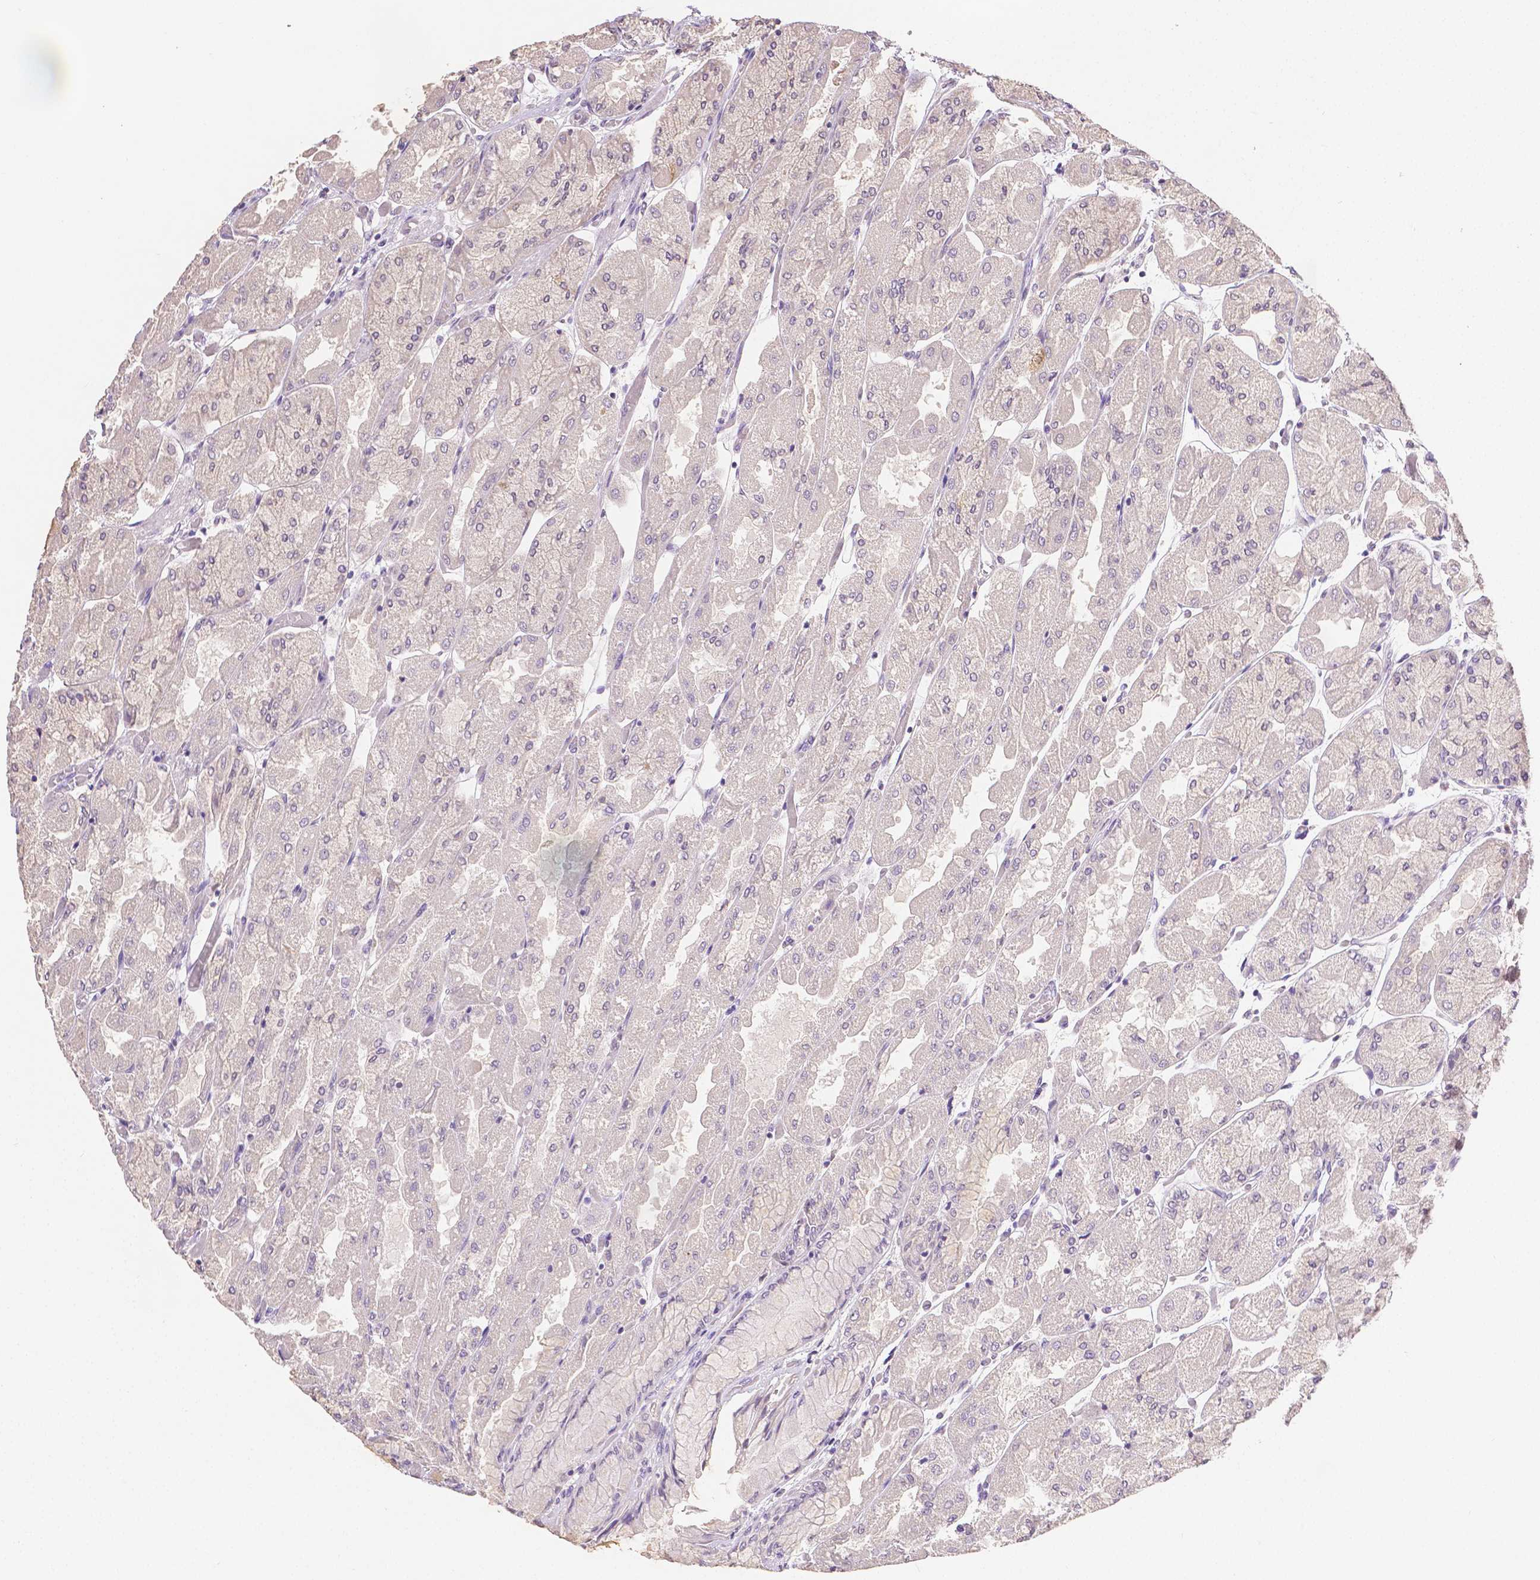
{"staining": {"intensity": "weak", "quantity": "<25%", "location": "cytoplasmic/membranous"}, "tissue": "stomach", "cell_type": "Glandular cells", "image_type": "normal", "snomed": [{"axis": "morphology", "description": "Normal tissue, NOS"}, {"axis": "topography", "description": "Stomach"}], "caption": "Stomach stained for a protein using immunohistochemistry reveals no staining glandular cells.", "gene": "TGM1", "patient": {"sex": "female", "age": 61}}